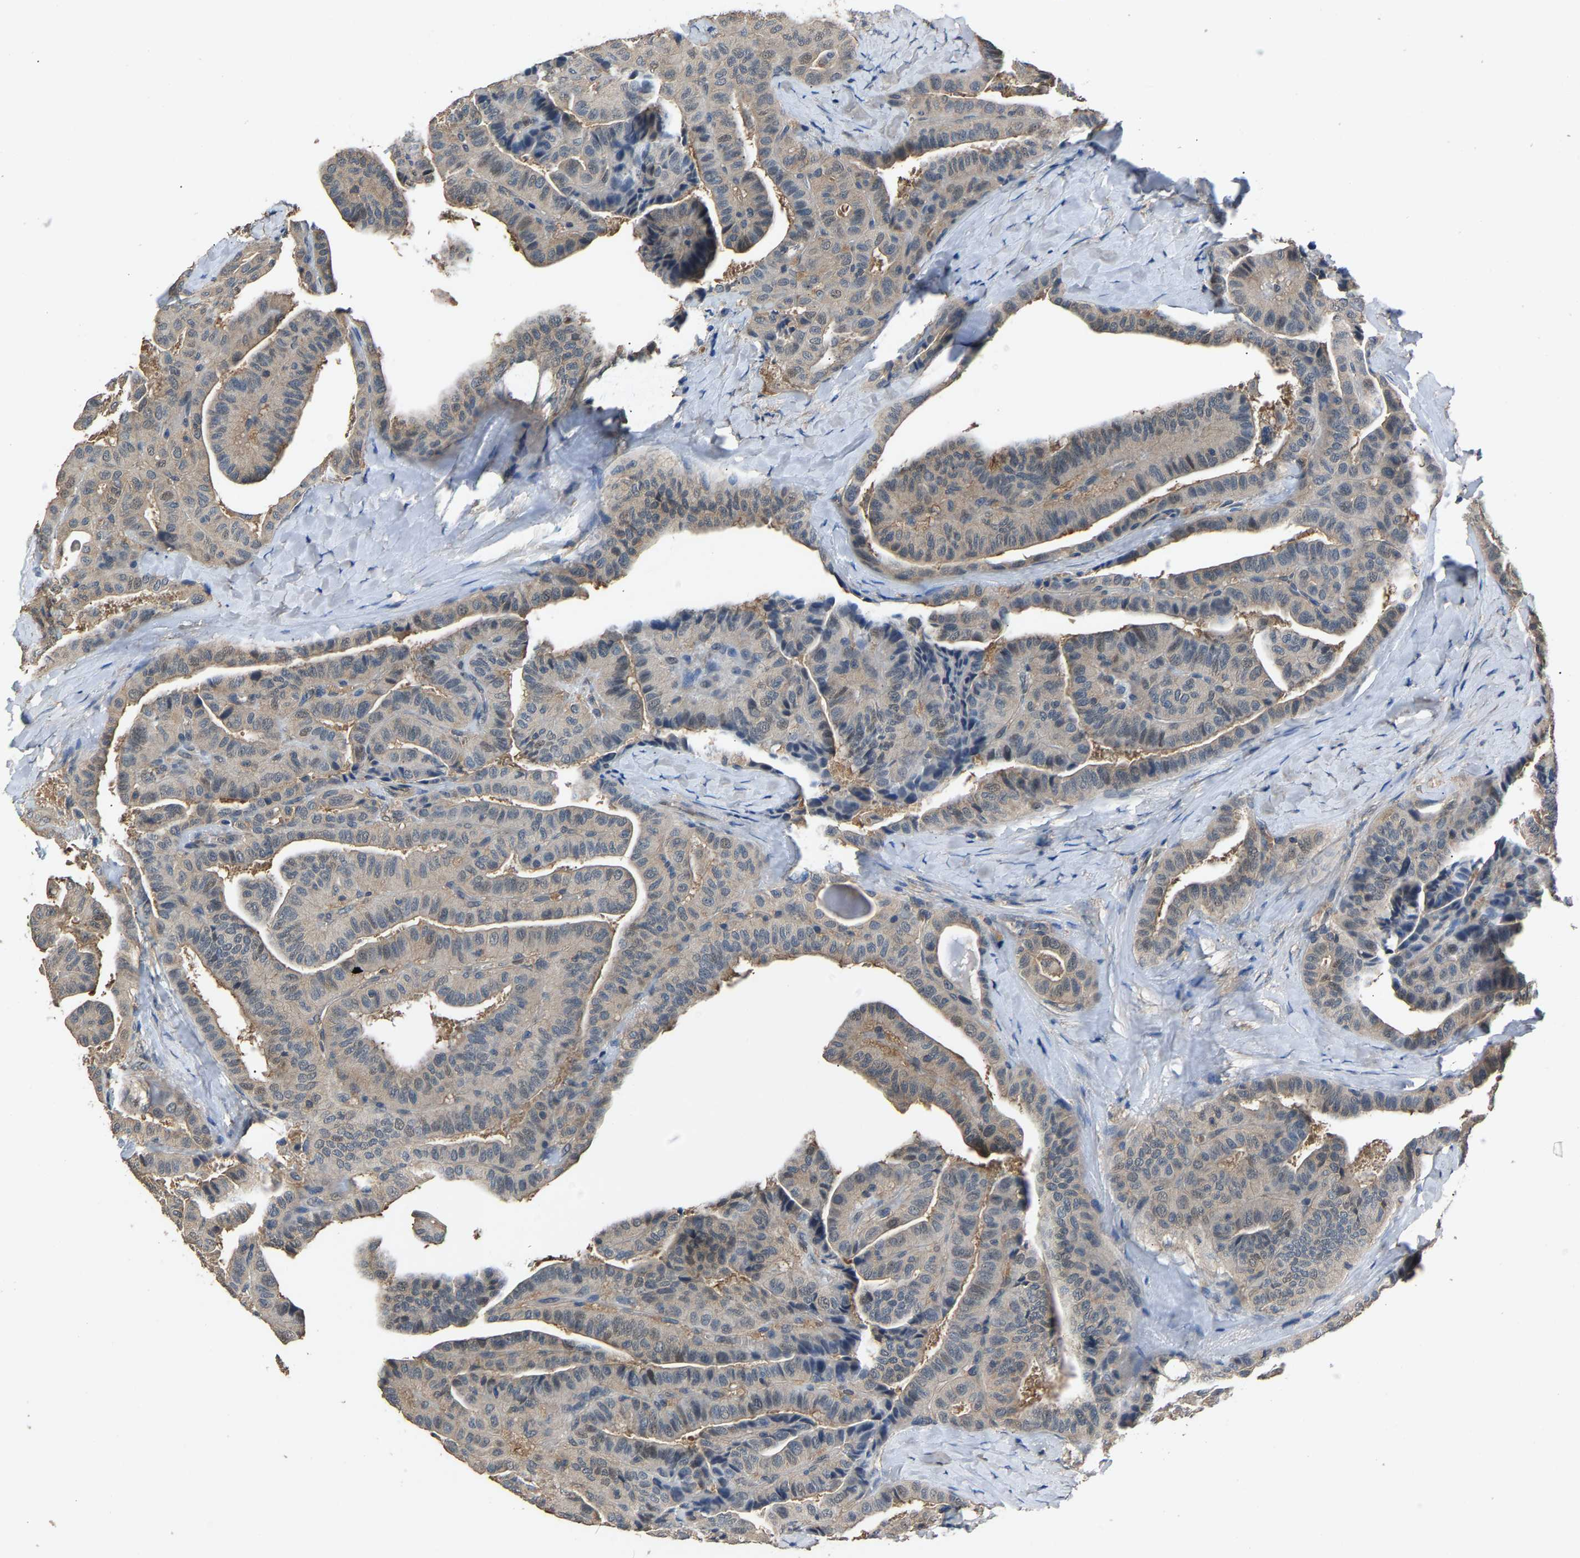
{"staining": {"intensity": "weak", "quantity": "<25%", "location": "nuclear"}, "tissue": "thyroid cancer", "cell_type": "Tumor cells", "image_type": "cancer", "snomed": [{"axis": "morphology", "description": "Papillary adenocarcinoma, NOS"}, {"axis": "topography", "description": "Thyroid gland"}], "caption": "This is an immunohistochemistry (IHC) histopathology image of human papillary adenocarcinoma (thyroid). There is no expression in tumor cells.", "gene": "ABCC9", "patient": {"sex": "male", "age": 77}}